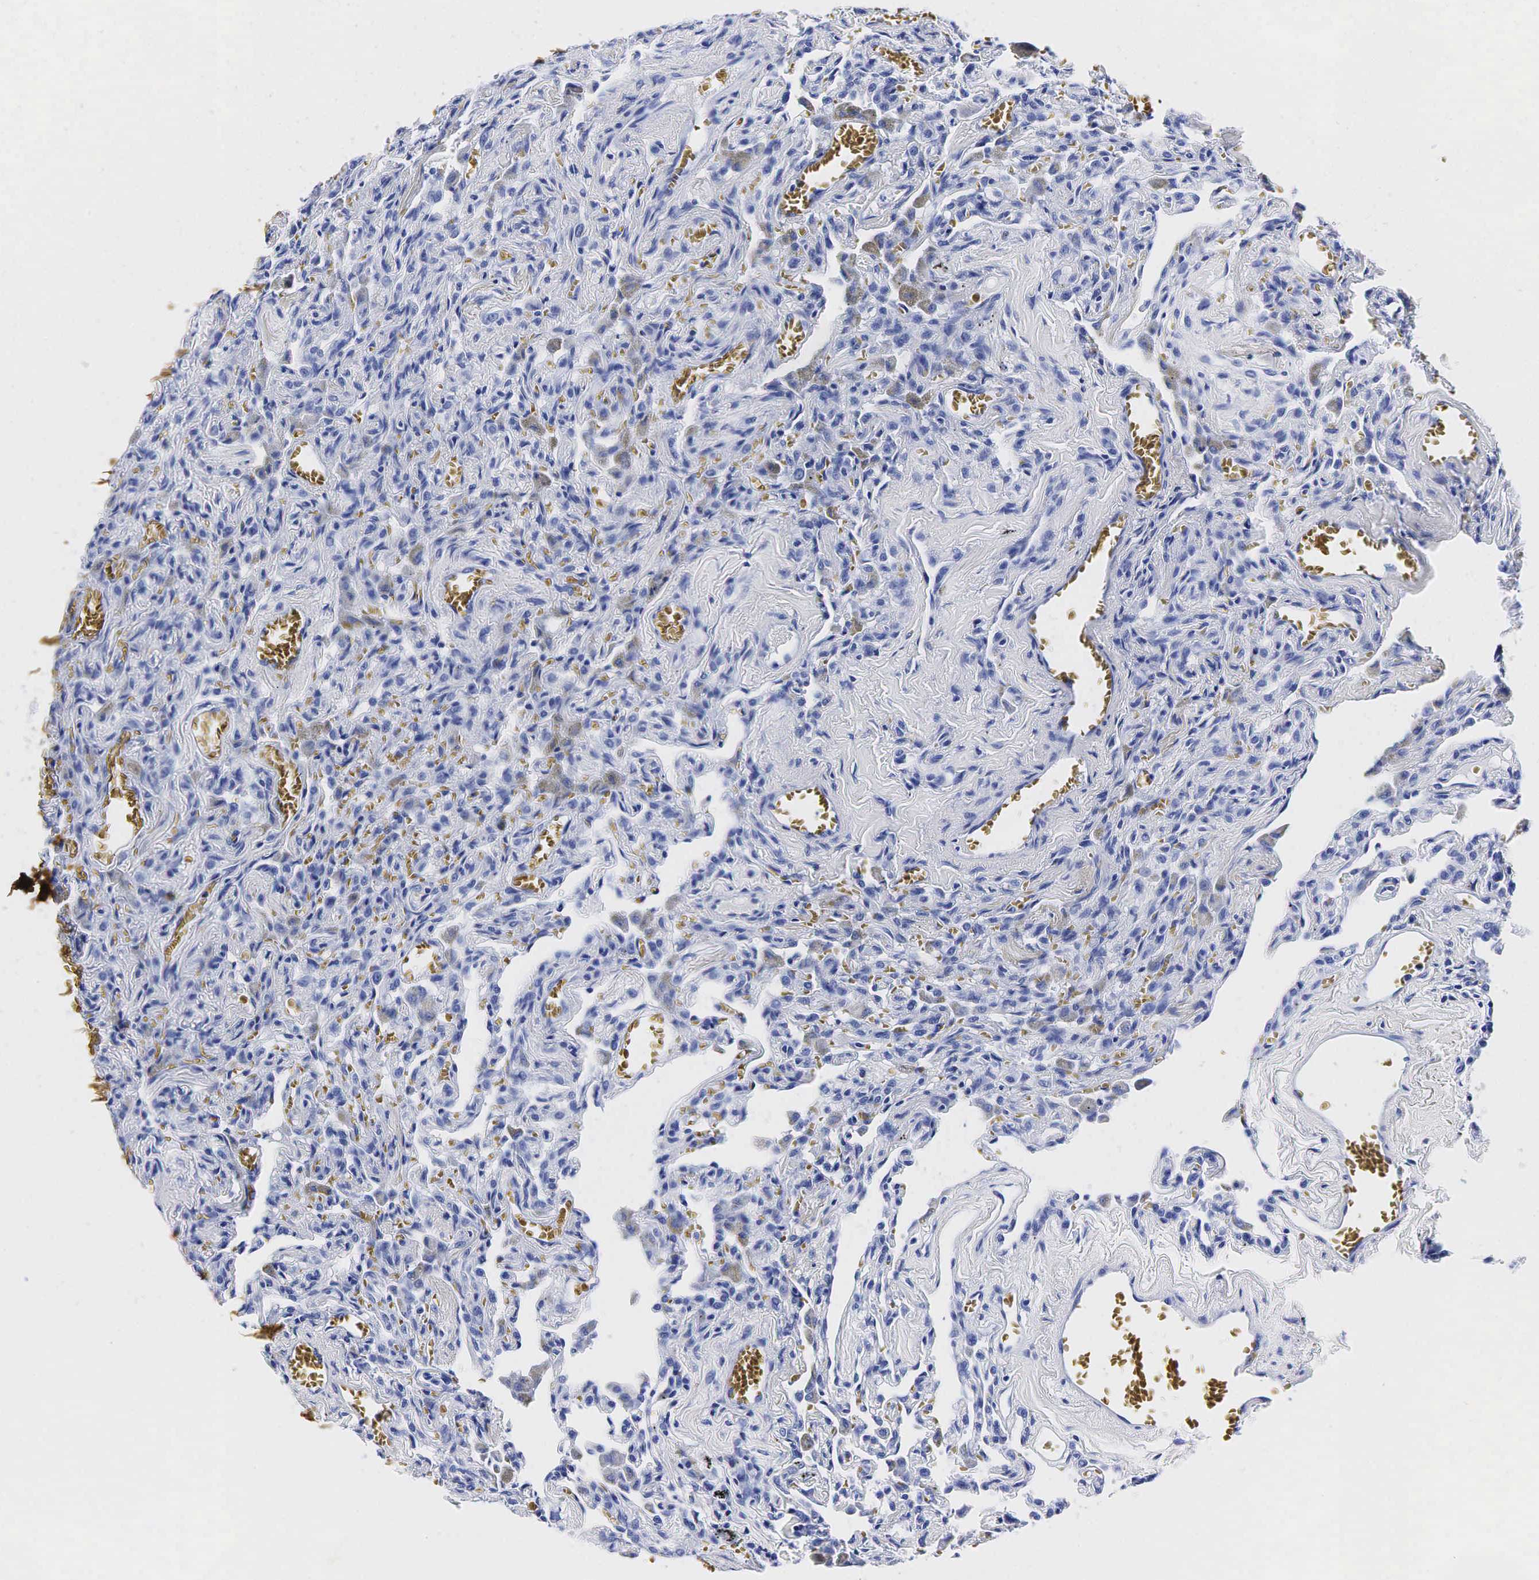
{"staining": {"intensity": "negative", "quantity": "none", "location": "none"}, "tissue": "lung", "cell_type": "Alveolar cells", "image_type": "normal", "snomed": [{"axis": "morphology", "description": "Normal tissue, NOS"}, {"axis": "topography", "description": "Lung"}], "caption": "The immunohistochemistry image has no significant staining in alveolar cells of lung. (DAB (3,3'-diaminobenzidine) IHC, high magnification).", "gene": "ACP3", "patient": {"sex": "male", "age": 73}}